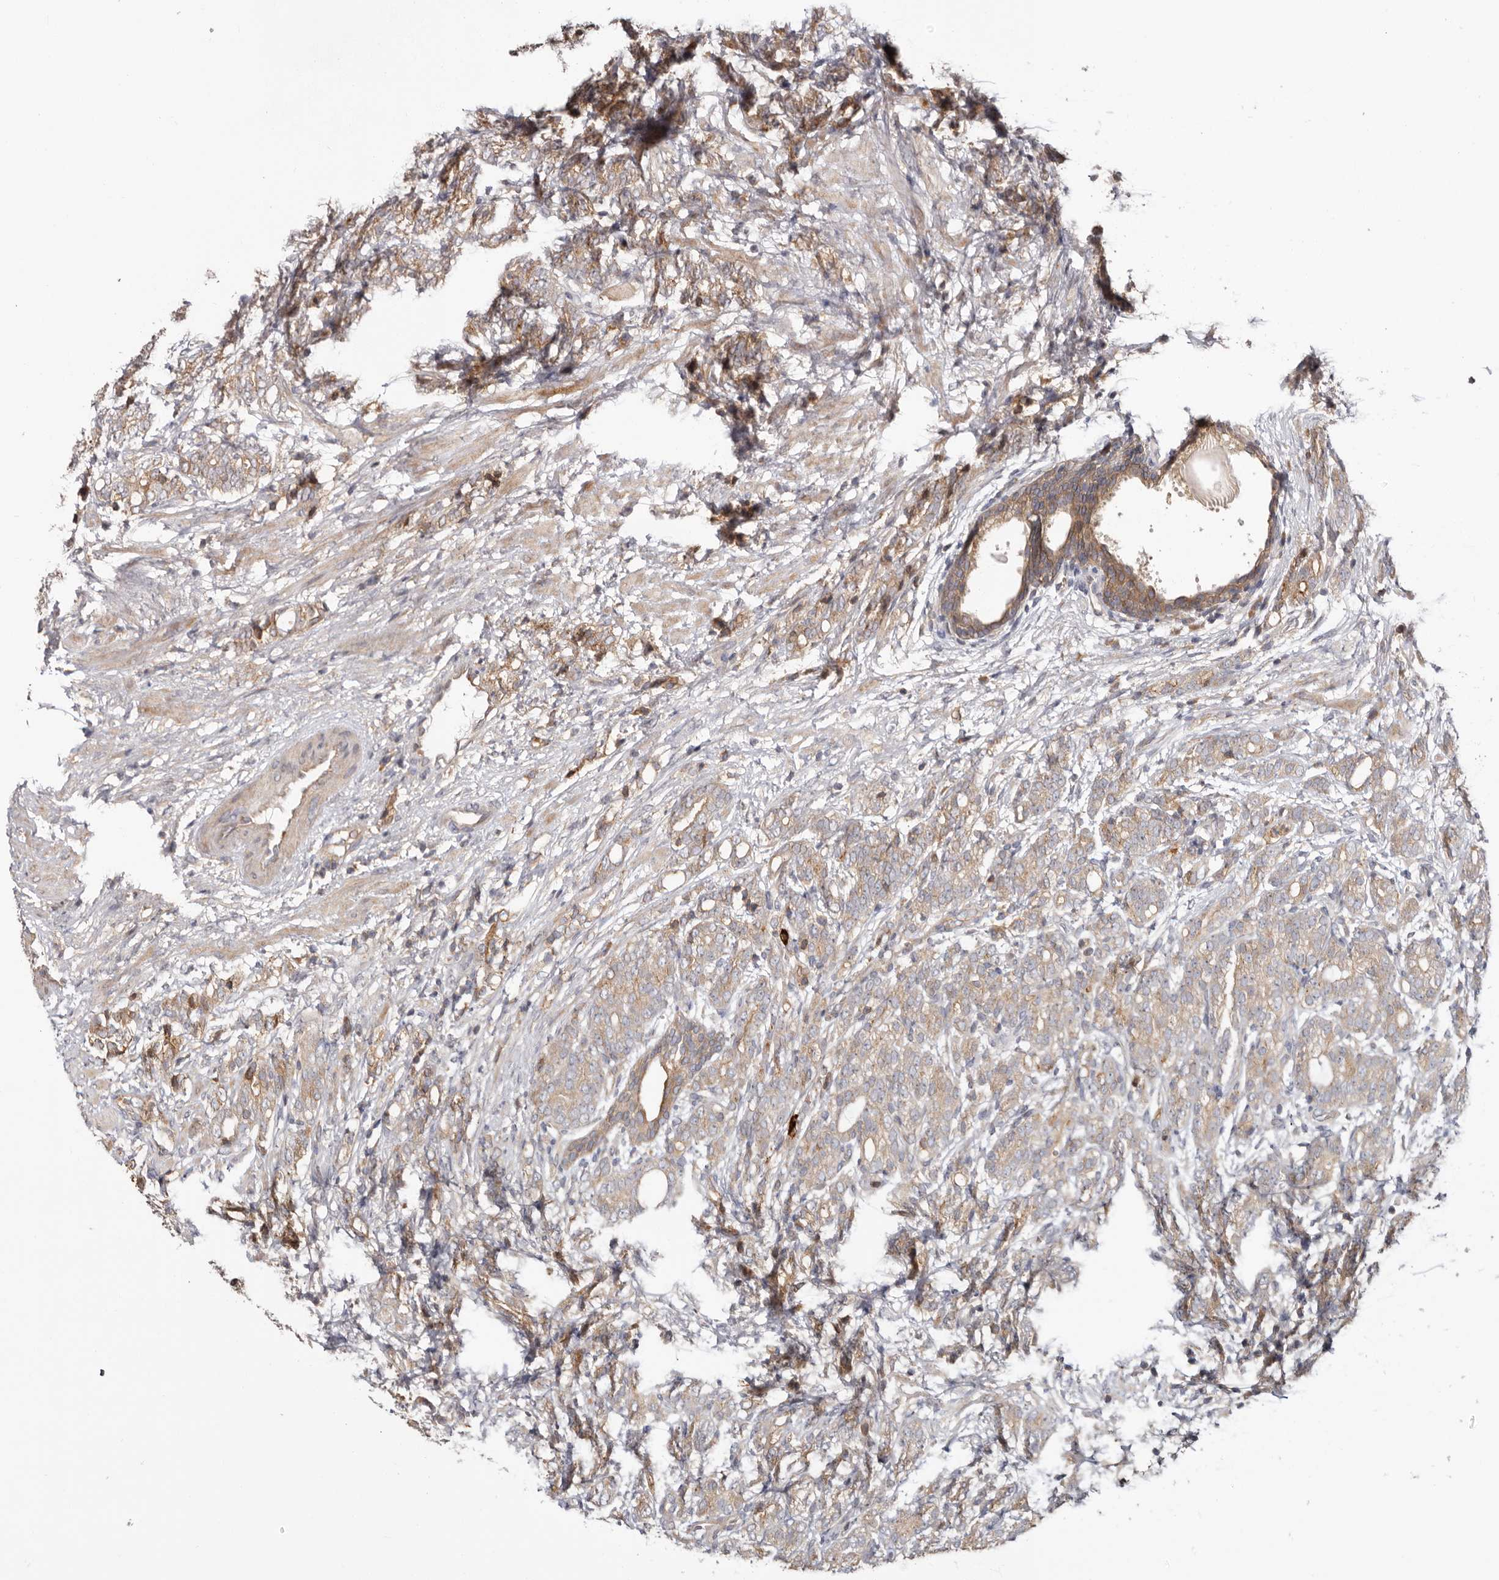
{"staining": {"intensity": "weak", "quantity": ">75%", "location": "cytoplasmic/membranous"}, "tissue": "prostate cancer", "cell_type": "Tumor cells", "image_type": "cancer", "snomed": [{"axis": "morphology", "description": "Adenocarcinoma, High grade"}, {"axis": "topography", "description": "Prostate"}], "caption": "This is an image of immunohistochemistry (IHC) staining of prostate adenocarcinoma (high-grade), which shows weak positivity in the cytoplasmic/membranous of tumor cells.", "gene": "TMUB1", "patient": {"sex": "male", "age": 57}}